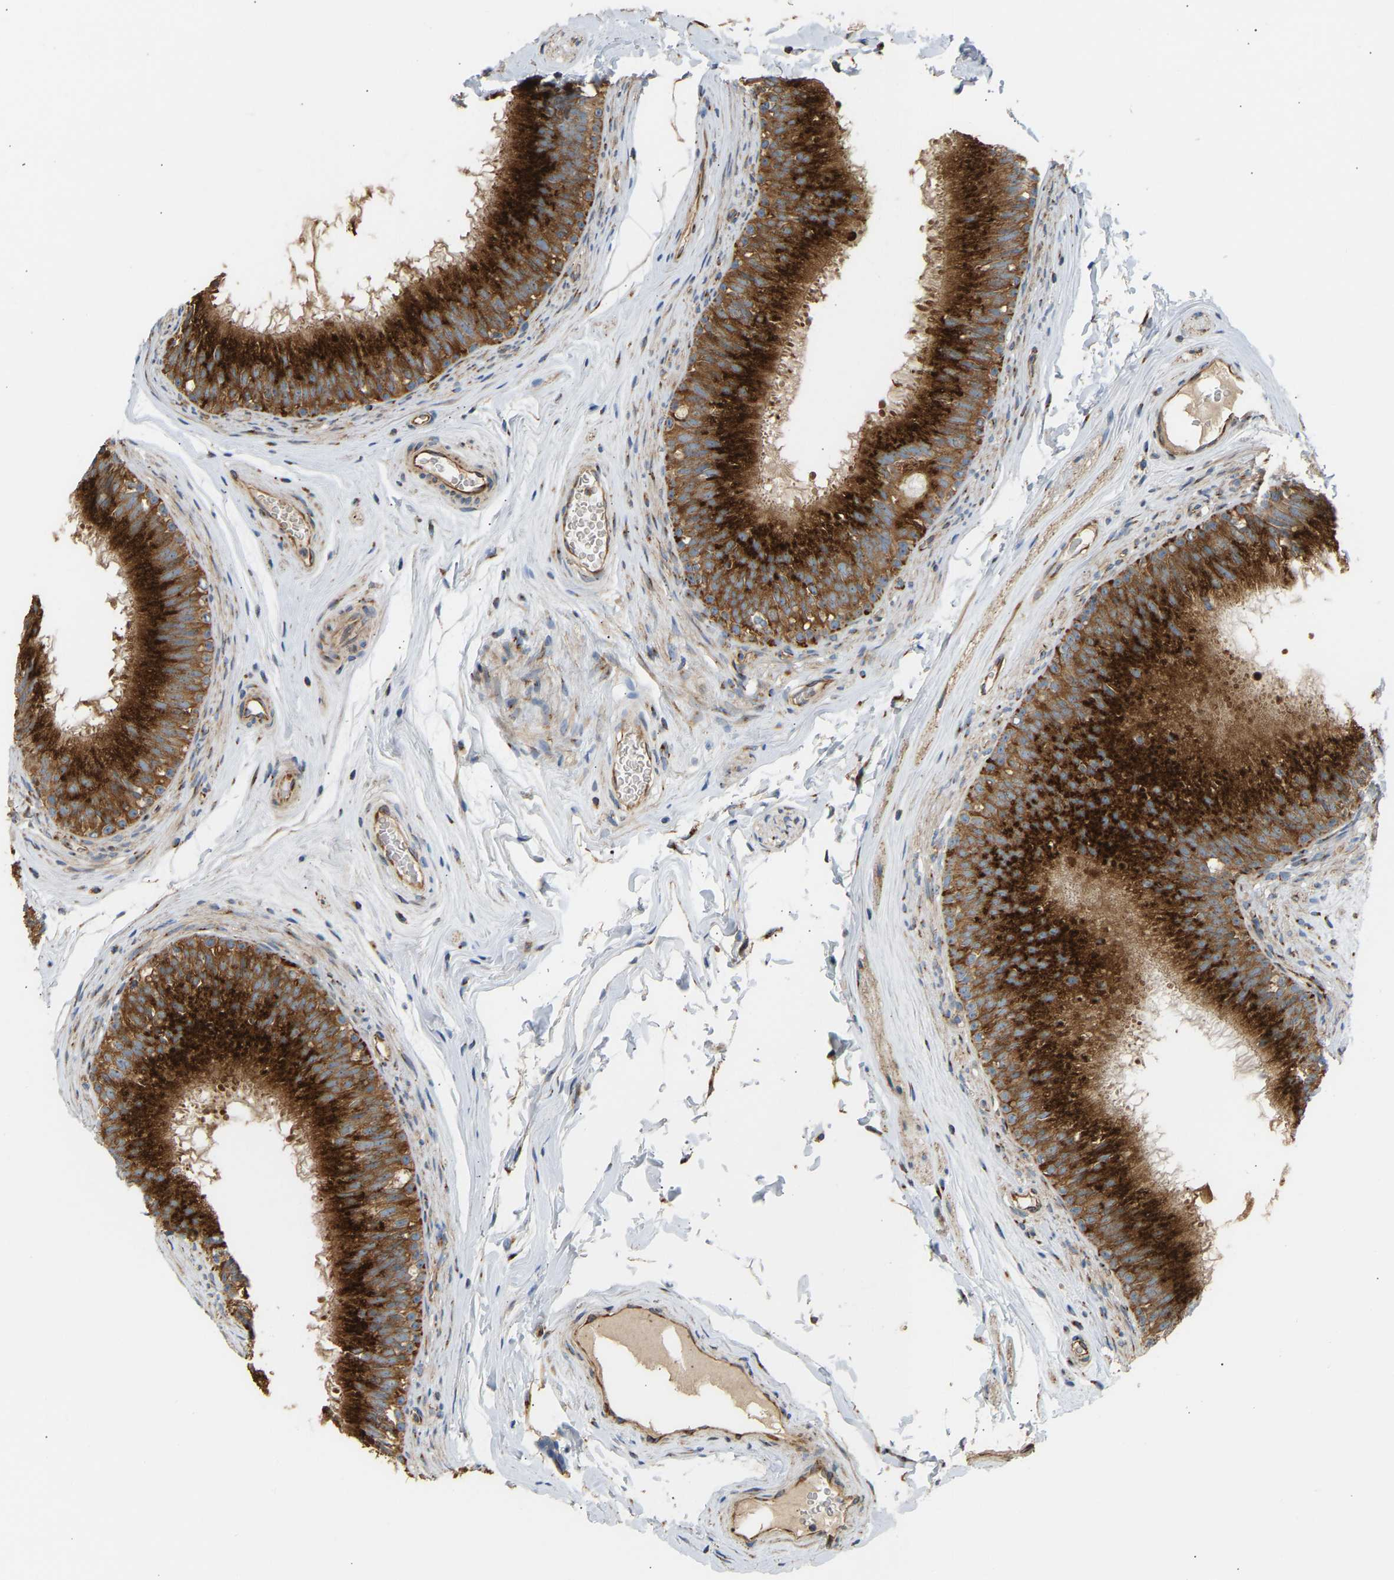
{"staining": {"intensity": "strong", "quantity": ">75%", "location": "cytoplasmic/membranous"}, "tissue": "epididymis", "cell_type": "Glandular cells", "image_type": "normal", "snomed": [{"axis": "morphology", "description": "Normal tissue, NOS"}, {"axis": "topography", "description": "Testis"}, {"axis": "topography", "description": "Epididymis"}], "caption": "A brown stain labels strong cytoplasmic/membranous expression of a protein in glandular cells of benign human epididymis.", "gene": "YIPF2", "patient": {"sex": "male", "age": 36}}